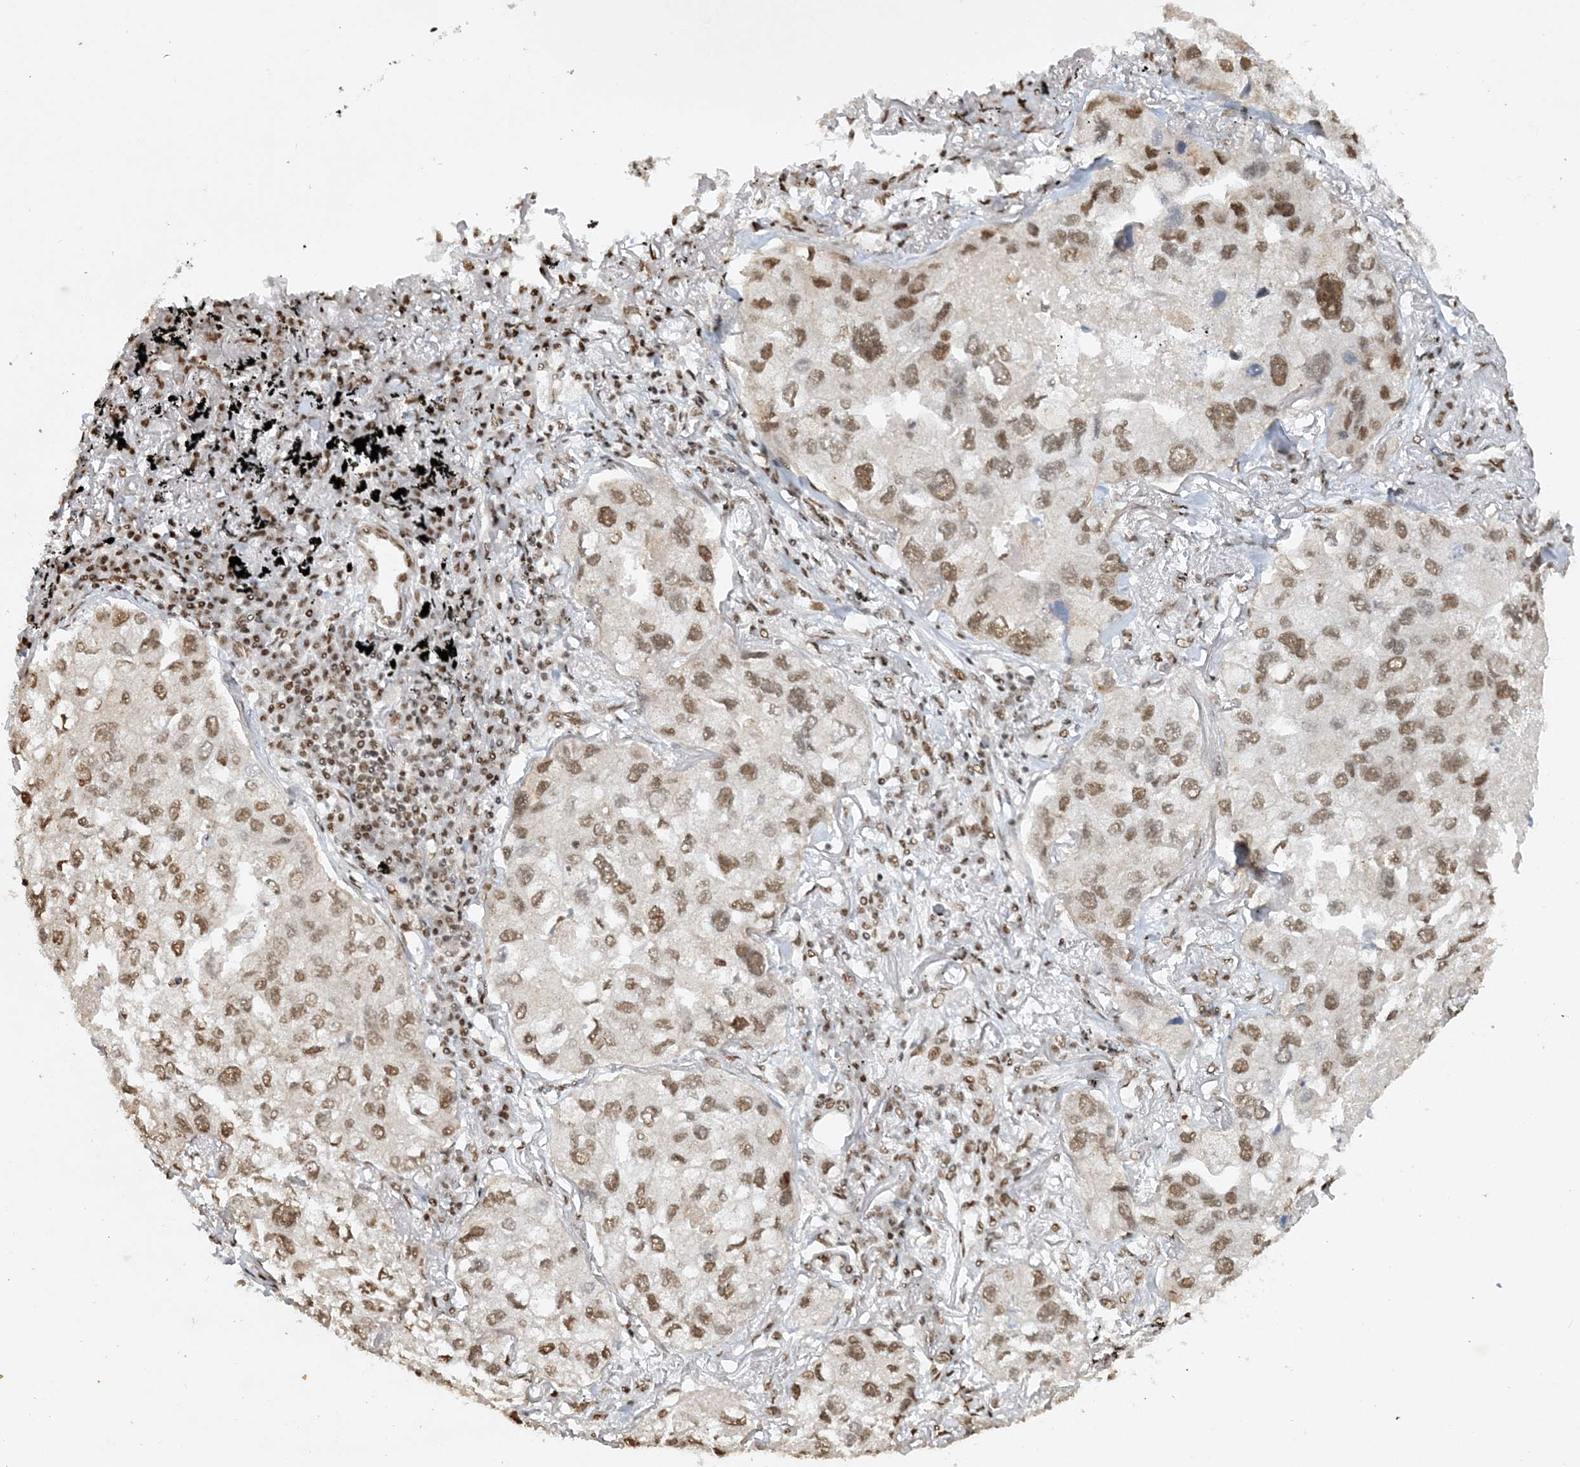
{"staining": {"intensity": "moderate", "quantity": ">75%", "location": "nuclear"}, "tissue": "lung cancer", "cell_type": "Tumor cells", "image_type": "cancer", "snomed": [{"axis": "morphology", "description": "Adenocarcinoma, NOS"}, {"axis": "topography", "description": "Lung"}], "caption": "Immunohistochemistry of human lung adenocarcinoma demonstrates medium levels of moderate nuclear positivity in about >75% of tumor cells. Immunohistochemistry stains the protein of interest in brown and the nuclei are stained blue.", "gene": "DELE1", "patient": {"sex": "male", "age": 65}}